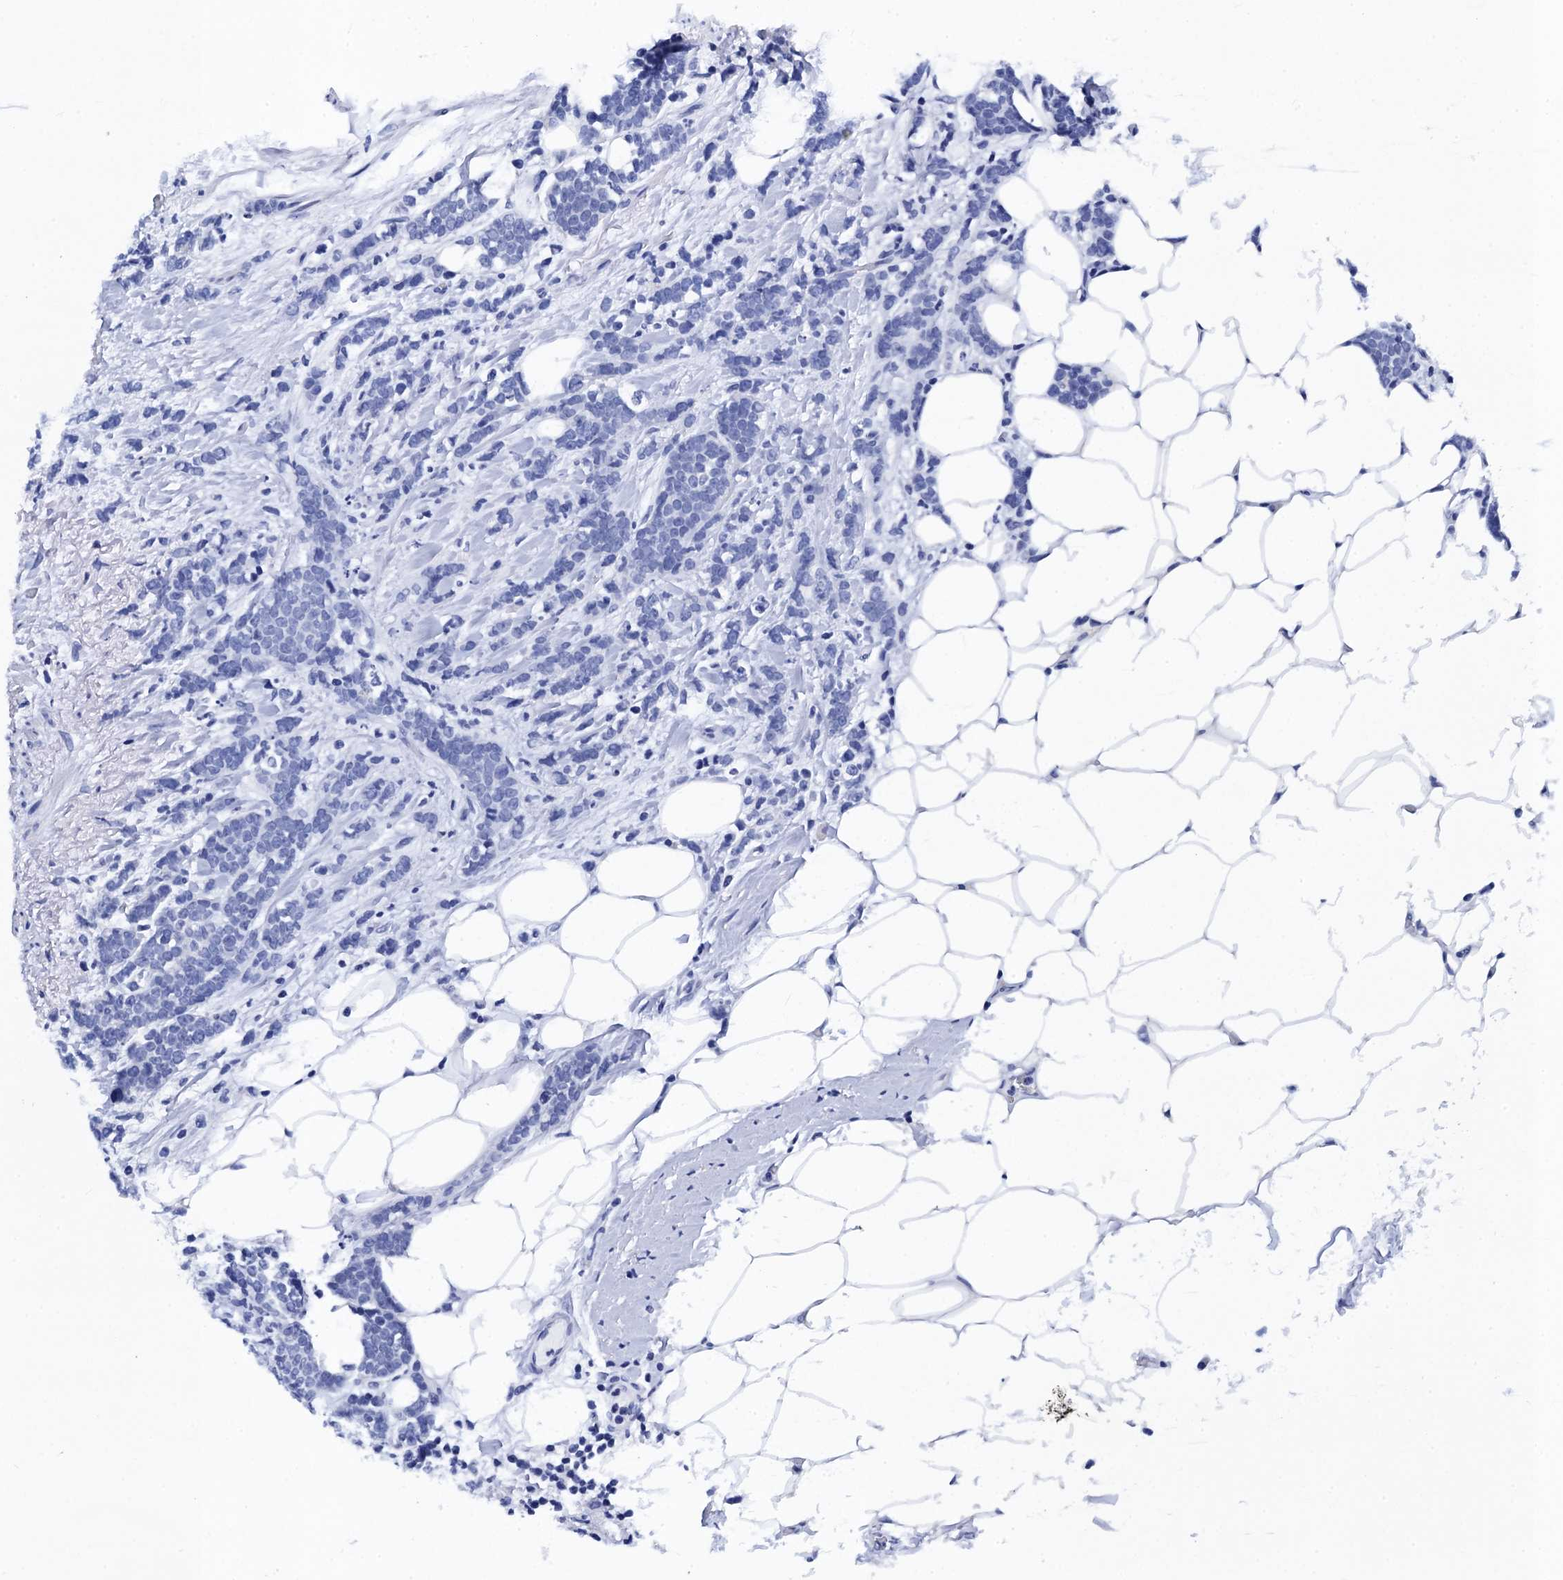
{"staining": {"intensity": "negative", "quantity": "none", "location": "none"}, "tissue": "breast cancer", "cell_type": "Tumor cells", "image_type": "cancer", "snomed": [{"axis": "morphology", "description": "Lobular carcinoma"}, {"axis": "topography", "description": "Breast"}], "caption": "Immunohistochemical staining of human breast lobular carcinoma exhibits no significant expression in tumor cells.", "gene": "MYBPC3", "patient": {"sex": "female", "age": 58}}